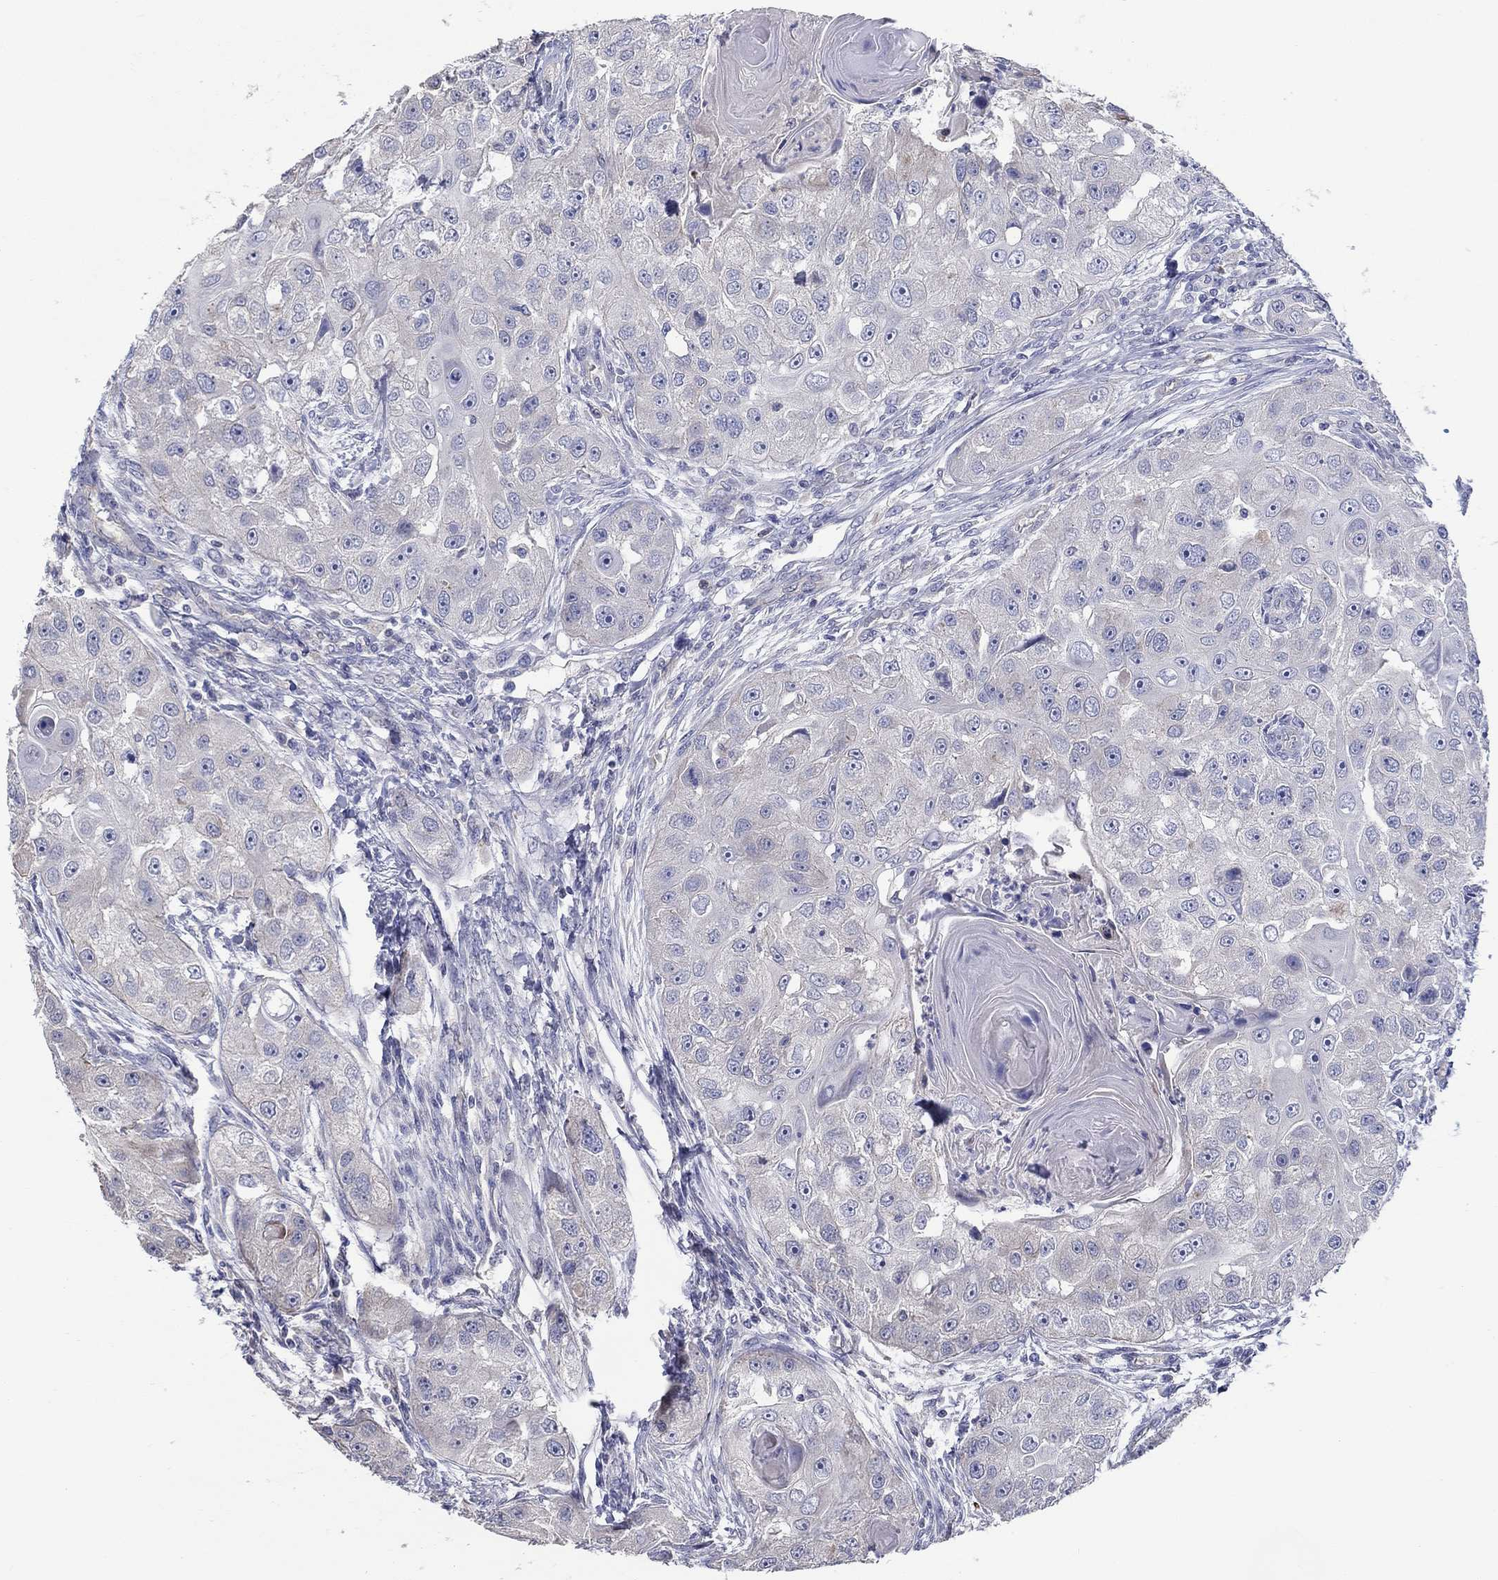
{"staining": {"intensity": "moderate", "quantity": "<25%", "location": "cytoplasmic/membranous,nuclear"}, "tissue": "head and neck cancer", "cell_type": "Tumor cells", "image_type": "cancer", "snomed": [{"axis": "morphology", "description": "Squamous cell carcinoma, NOS"}, {"axis": "topography", "description": "Head-Neck"}], "caption": "DAB (3,3'-diaminobenzidine) immunohistochemical staining of squamous cell carcinoma (head and neck) displays moderate cytoplasmic/membranous and nuclear protein staining in about <25% of tumor cells. (DAB (3,3'-diaminobenzidine) = brown stain, brightfield microscopy at high magnification).", "gene": "ERMP1", "patient": {"sex": "male", "age": 51}}